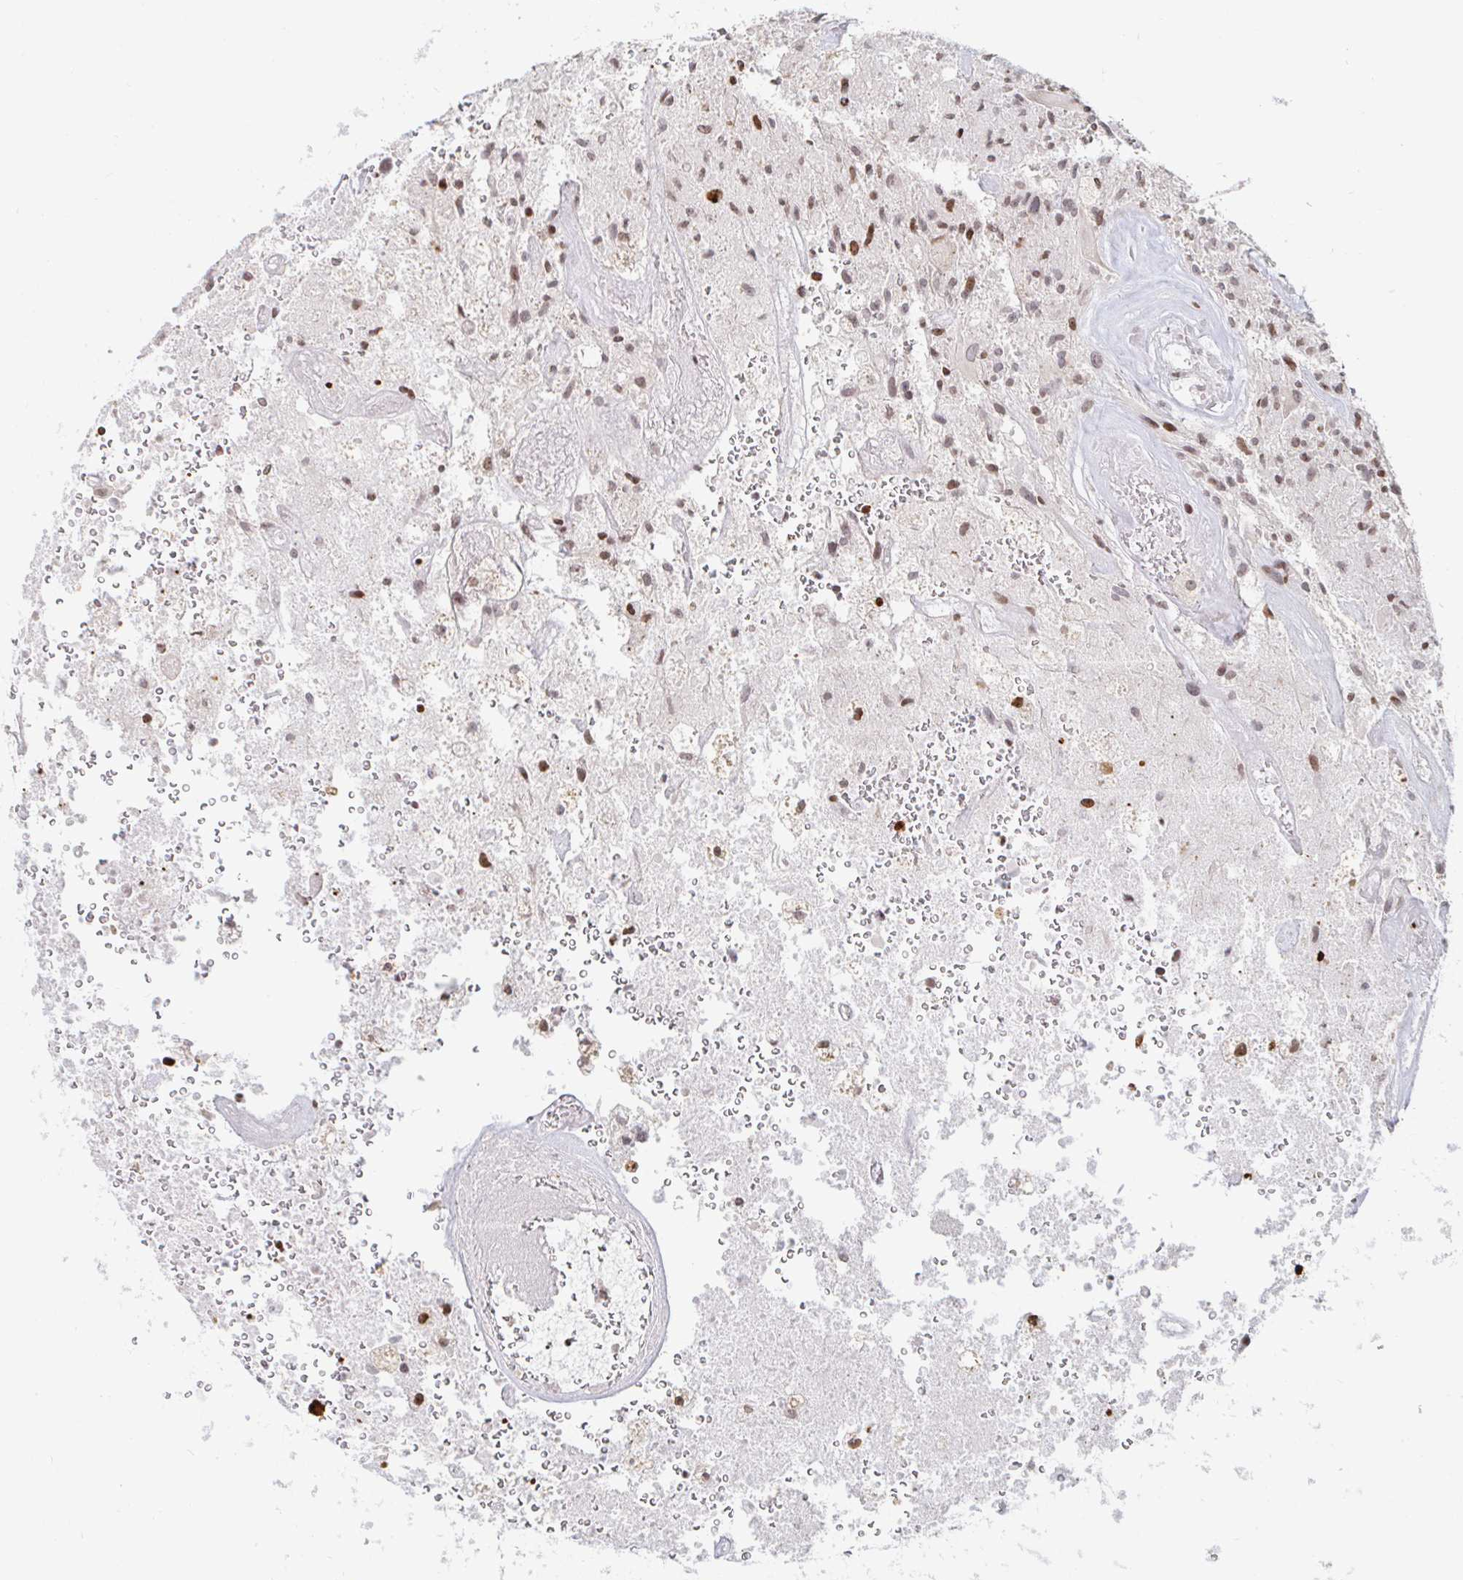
{"staining": {"intensity": "moderate", "quantity": ">75%", "location": "nuclear"}, "tissue": "glioma", "cell_type": "Tumor cells", "image_type": "cancer", "snomed": [{"axis": "morphology", "description": "Glioma, malignant, High grade"}, {"axis": "topography", "description": "Brain"}], "caption": "Glioma stained with a protein marker shows moderate staining in tumor cells.", "gene": "HOXC10", "patient": {"sex": "female", "age": 70}}